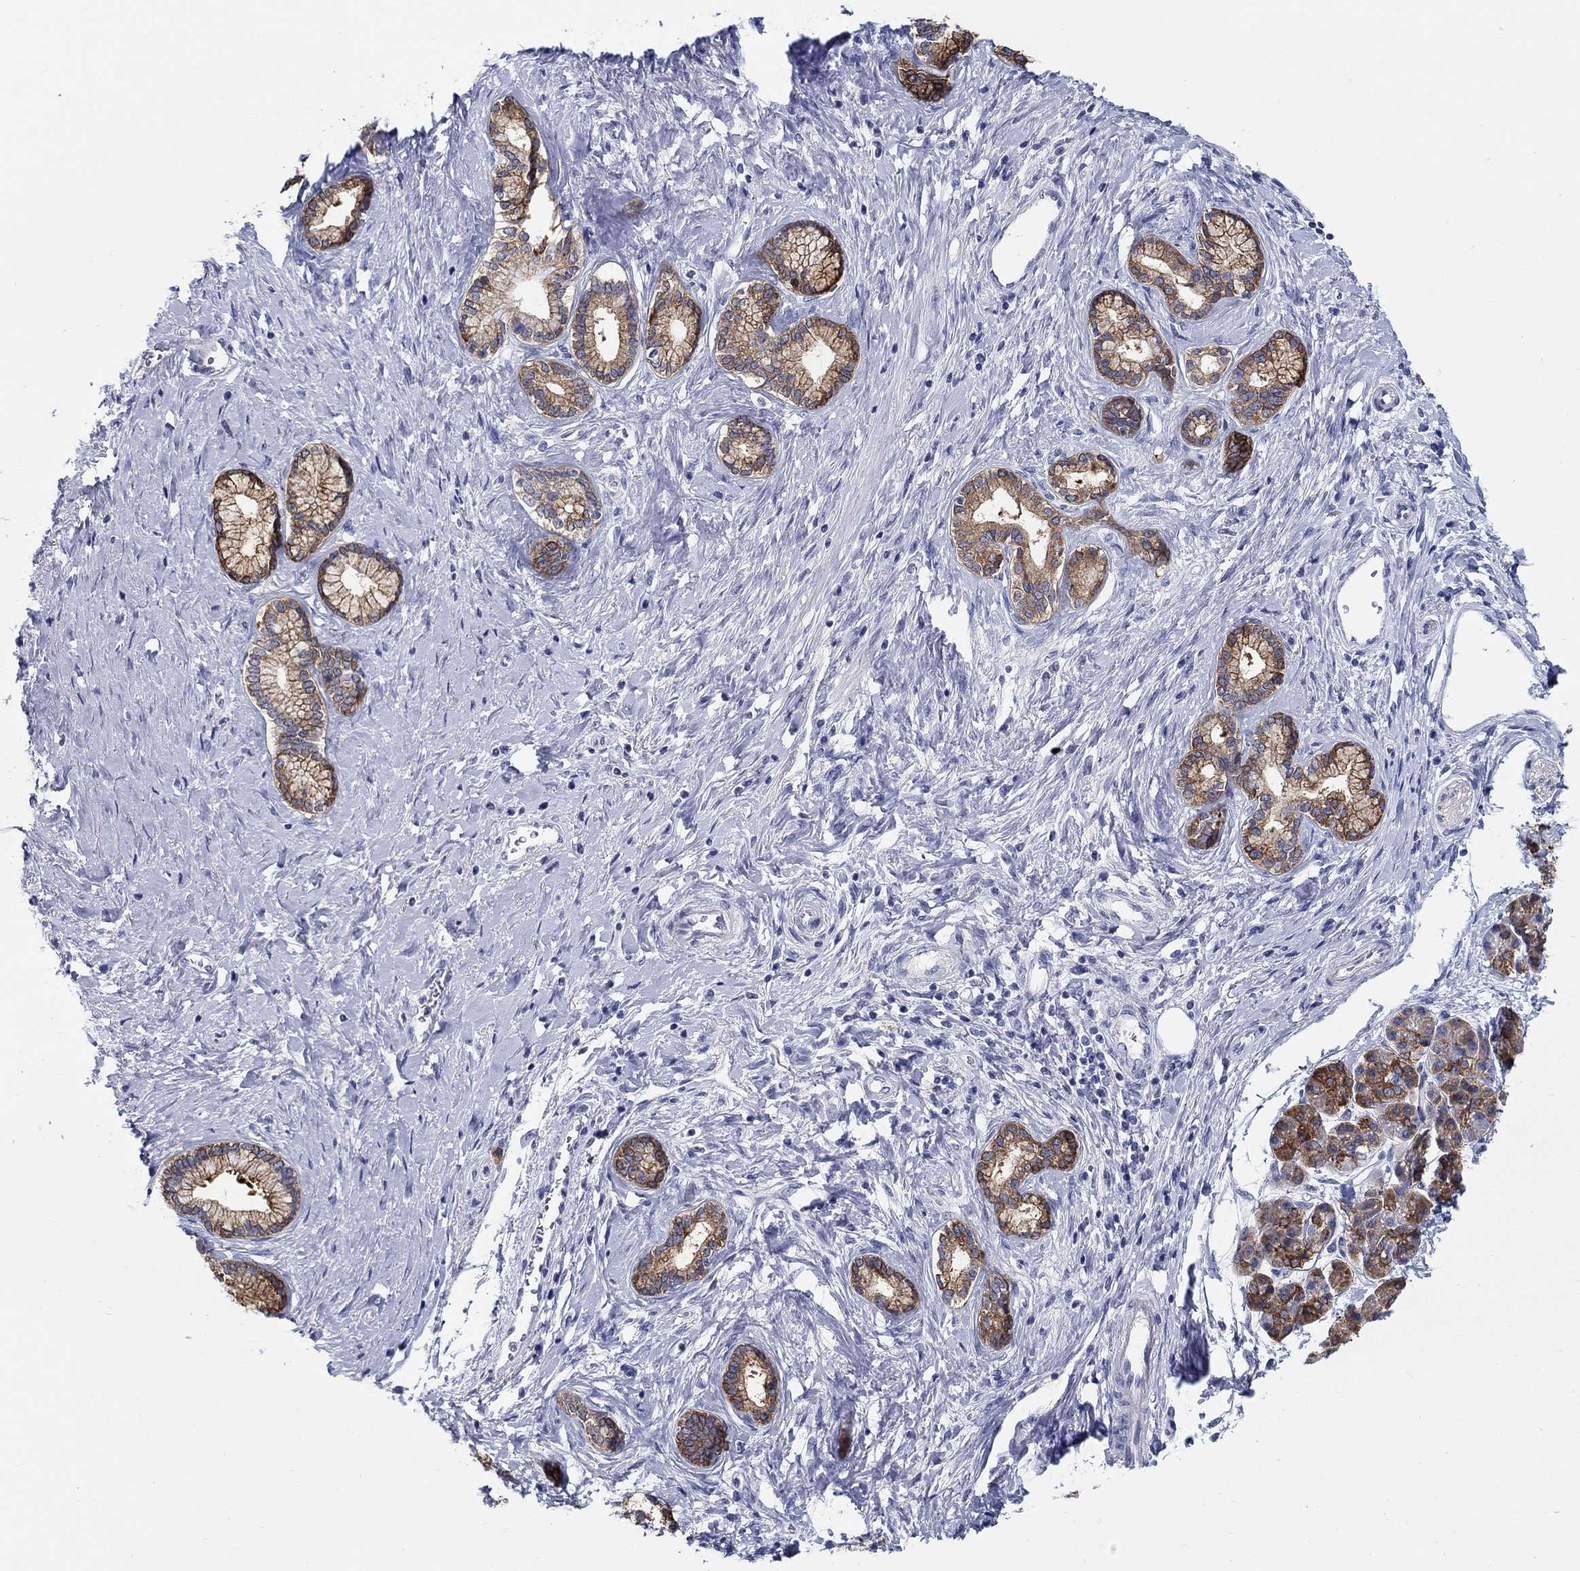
{"staining": {"intensity": "strong", "quantity": "25%-75%", "location": "cytoplasmic/membranous"}, "tissue": "pancreatic cancer", "cell_type": "Tumor cells", "image_type": "cancer", "snomed": [{"axis": "morphology", "description": "Adenocarcinoma, NOS"}, {"axis": "topography", "description": "Pancreas"}], "caption": "Human adenocarcinoma (pancreatic) stained with a protein marker displays strong staining in tumor cells.", "gene": "RAP1GAP", "patient": {"sex": "female", "age": 73}}